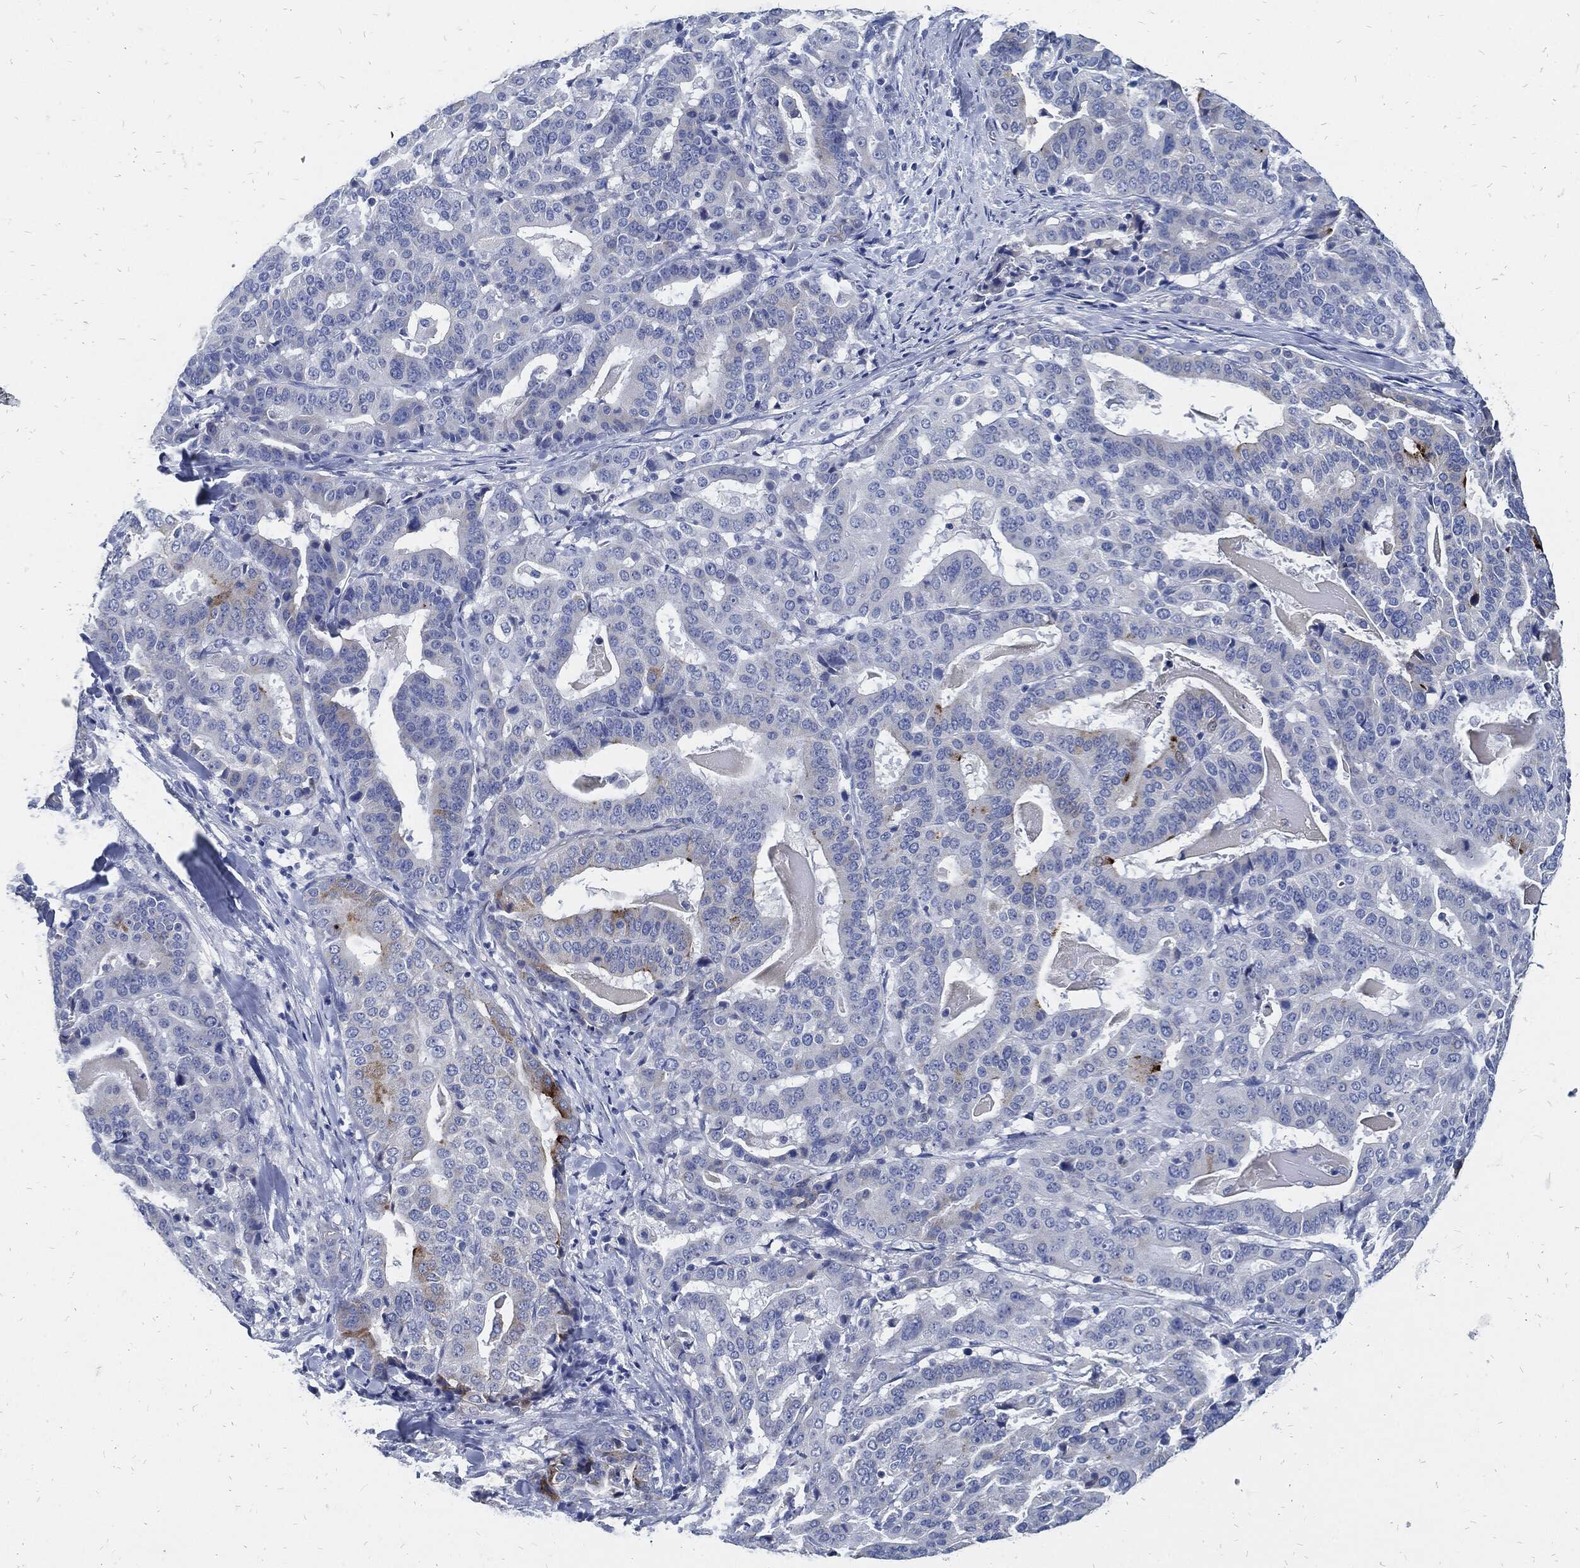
{"staining": {"intensity": "moderate", "quantity": "<25%", "location": "cytoplasmic/membranous"}, "tissue": "stomach cancer", "cell_type": "Tumor cells", "image_type": "cancer", "snomed": [{"axis": "morphology", "description": "Adenocarcinoma, NOS"}, {"axis": "topography", "description": "Stomach"}], "caption": "Immunohistochemical staining of stomach cancer (adenocarcinoma) demonstrates low levels of moderate cytoplasmic/membranous staining in about <25% of tumor cells.", "gene": "FABP4", "patient": {"sex": "male", "age": 48}}